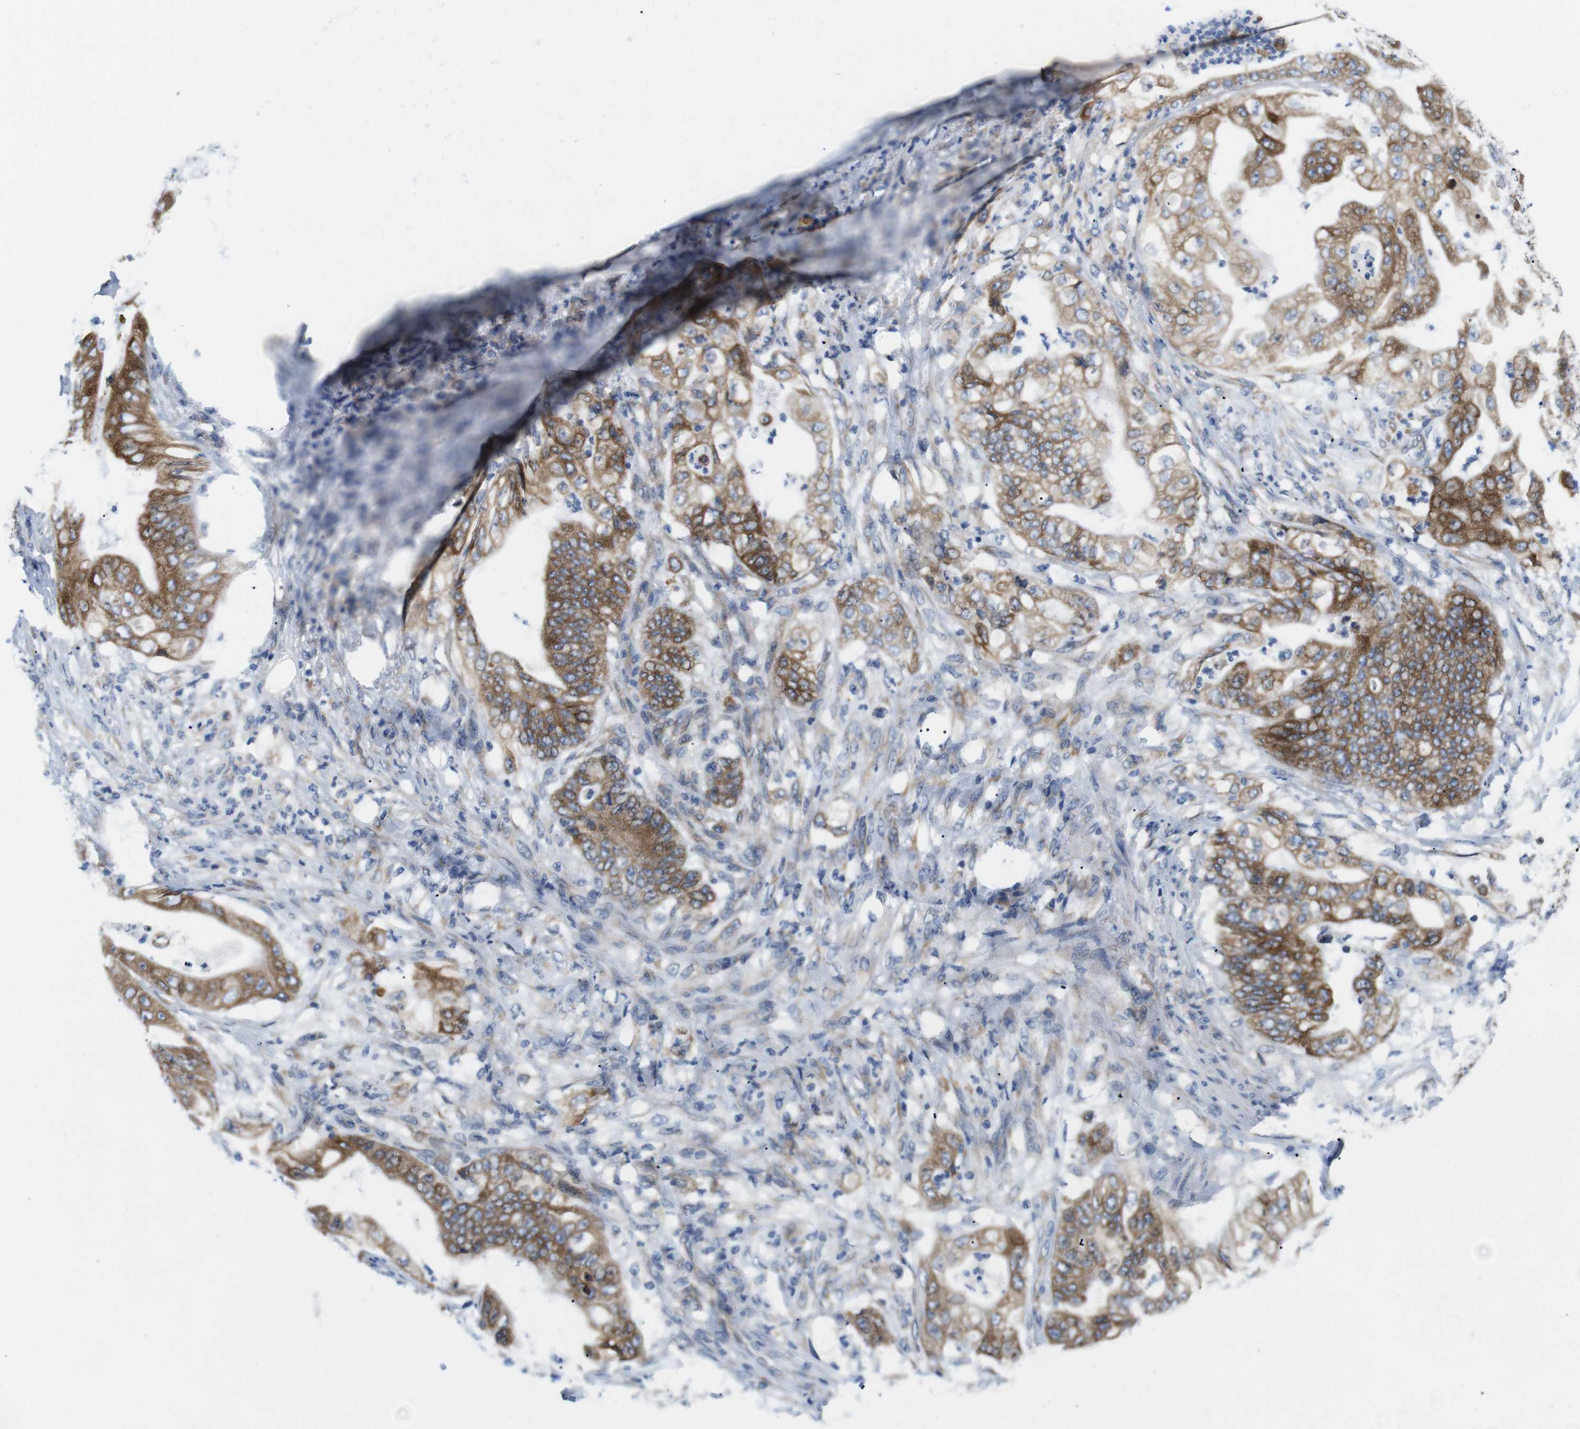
{"staining": {"intensity": "moderate", "quantity": "25%-75%", "location": "cytoplasmic/membranous"}, "tissue": "stomach cancer", "cell_type": "Tumor cells", "image_type": "cancer", "snomed": [{"axis": "morphology", "description": "Adenocarcinoma, NOS"}, {"axis": "topography", "description": "Stomach"}], "caption": "Stomach cancer tissue exhibits moderate cytoplasmic/membranous positivity in approximately 25%-75% of tumor cells", "gene": "HACD3", "patient": {"sex": "female", "age": 73}}